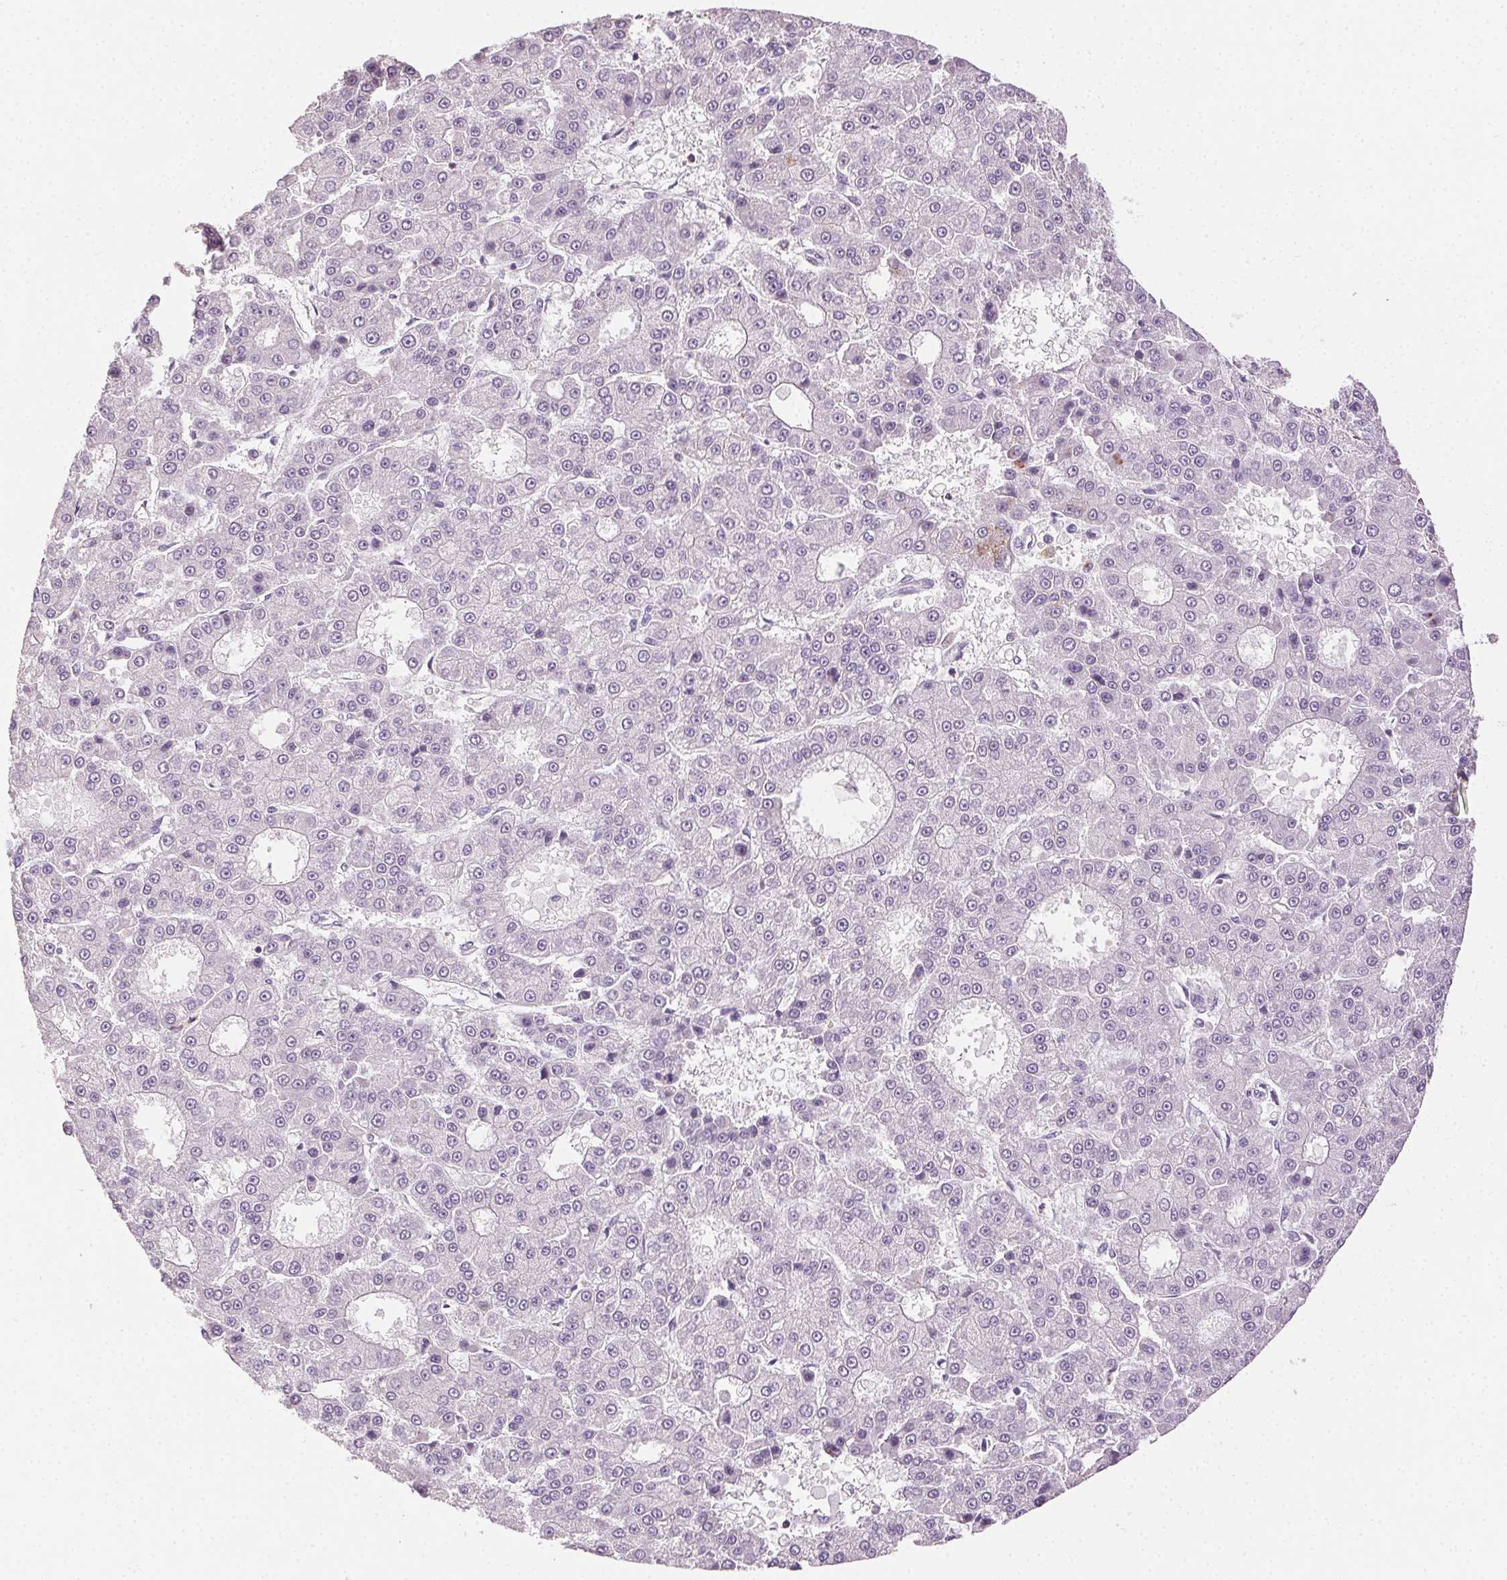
{"staining": {"intensity": "negative", "quantity": "none", "location": "none"}, "tissue": "liver cancer", "cell_type": "Tumor cells", "image_type": "cancer", "snomed": [{"axis": "morphology", "description": "Carcinoma, Hepatocellular, NOS"}, {"axis": "topography", "description": "Liver"}], "caption": "Photomicrograph shows no protein expression in tumor cells of hepatocellular carcinoma (liver) tissue.", "gene": "AKAP5", "patient": {"sex": "male", "age": 70}}